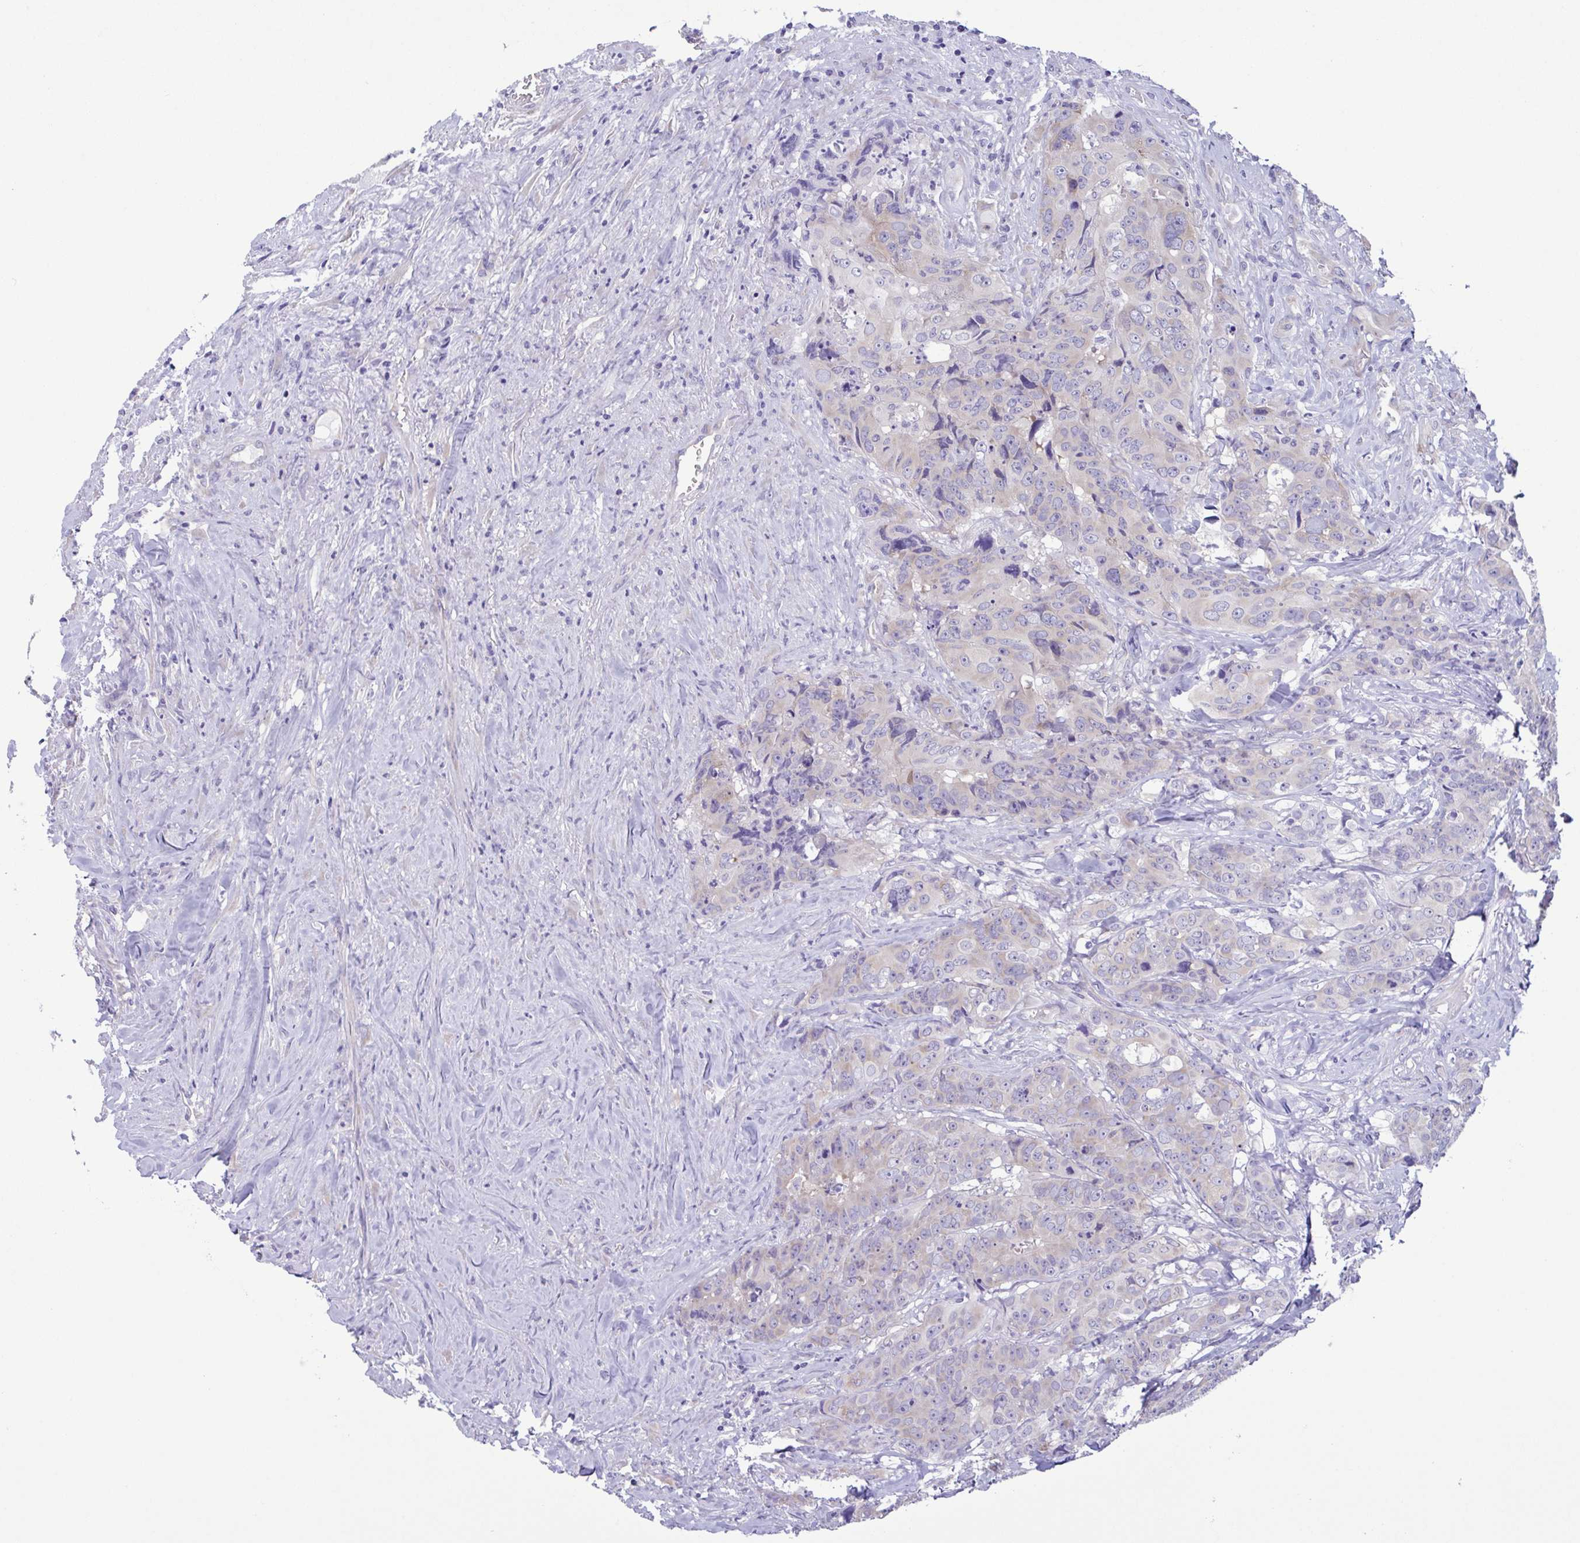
{"staining": {"intensity": "negative", "quantity": "none", "location": "none"}, "tissue": "colorectal cancer", "cell_type": "Tumor cells", "image_type": "cancer", "snomed": [{"axis": "morphology", "description": "Adenocarcinoma, NOS"}, {"axis": "topography", "description": "Rectum"}], "caption": "The histopathology image displays no staining of tumor cells in adenocarcinoma (colorectal).", "gene": "TNNI3", "patient": {"sex": "female", "age": 62}}